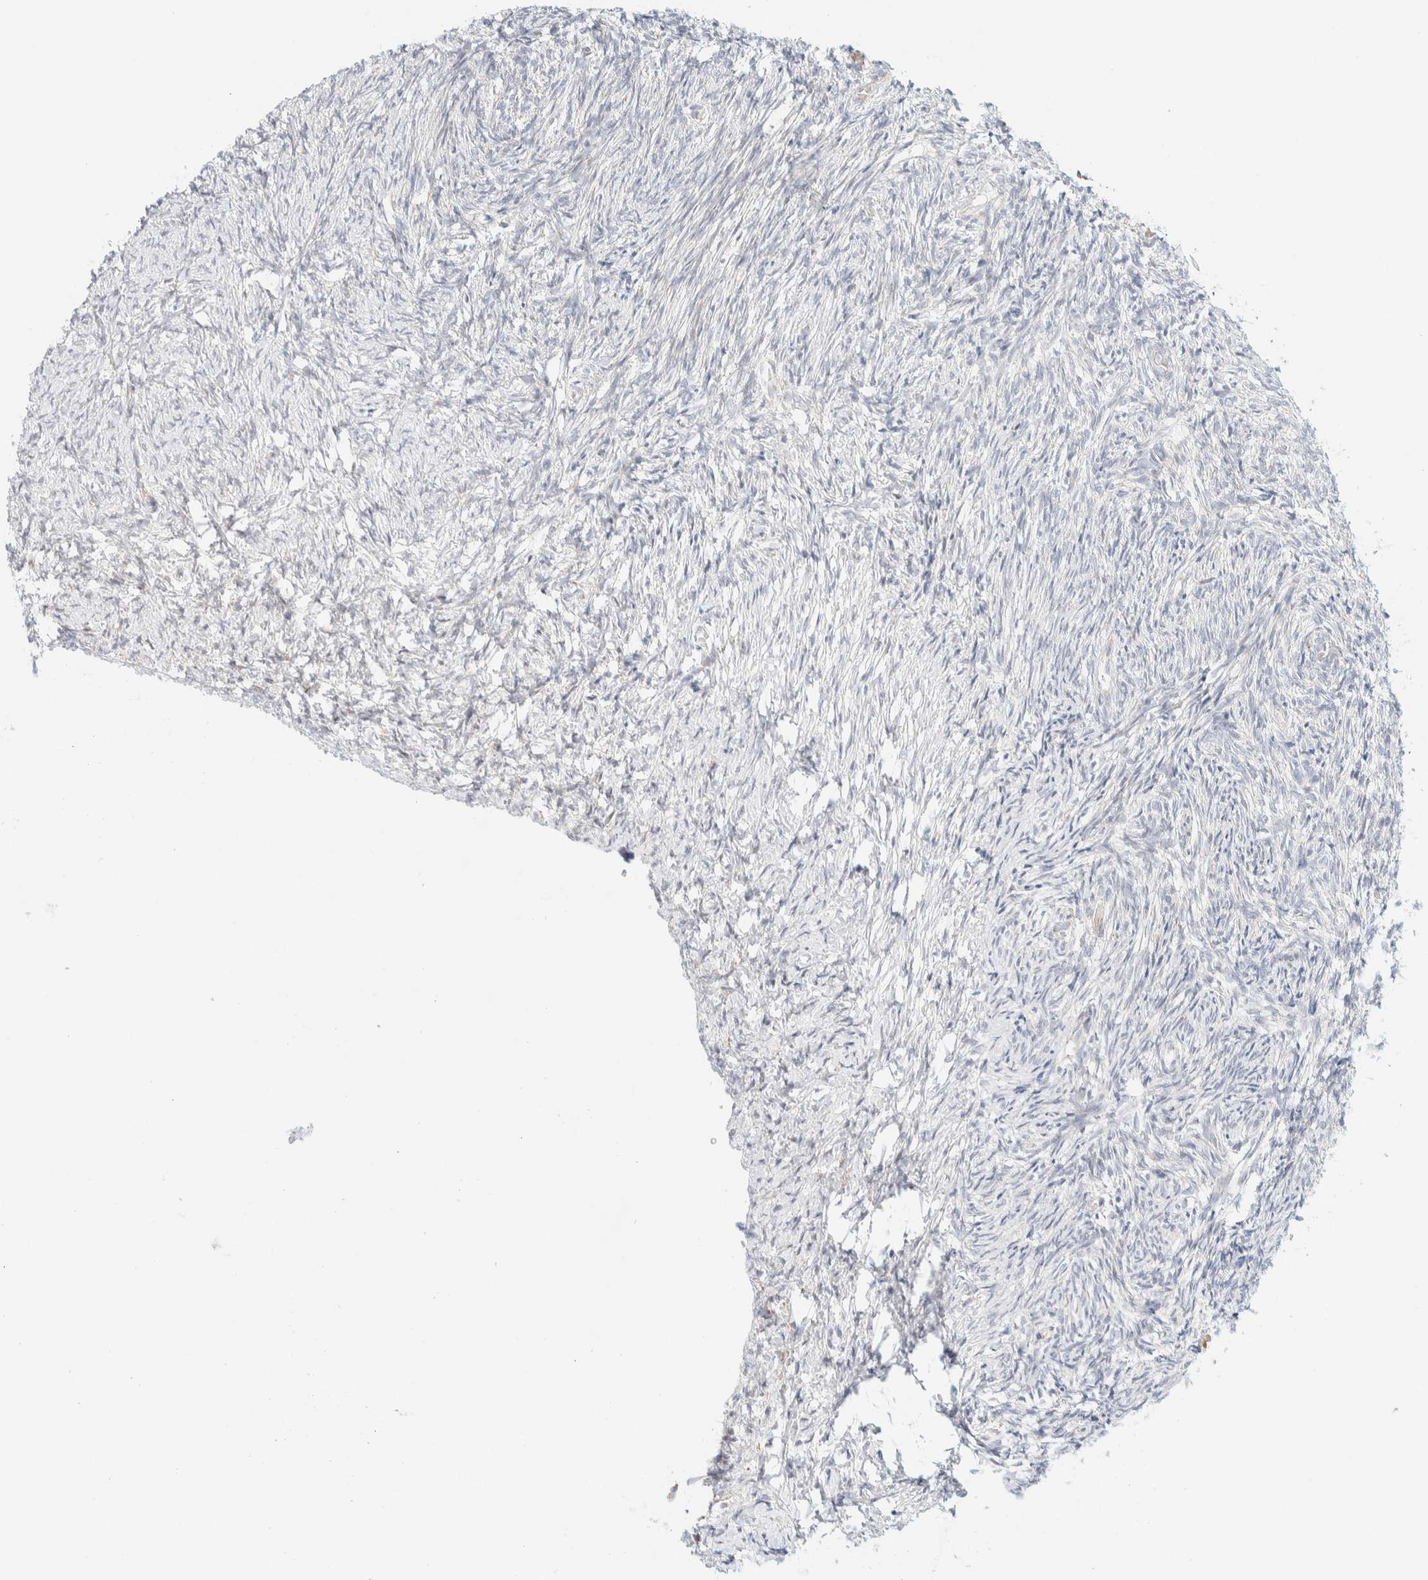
{"staining": {"intensity": "strong", "quantity": ">75%", "location": "cytoplasmic/membranous"}, "tissue": "ovary", "cell_type": "Follicle cells", "image_type": "normal", "snomed": [{"axis": "morphology", "description": "Normal tissue, NOS"}, {"axis": "topography", "description": "Ovary"}], "caption": "Strong cytoplasmic/membranous staining is seen in about >75% of follicle cells in normal ovary.", "gene": "PPM1K", "patient": {"sex": "female", "age": 41}}